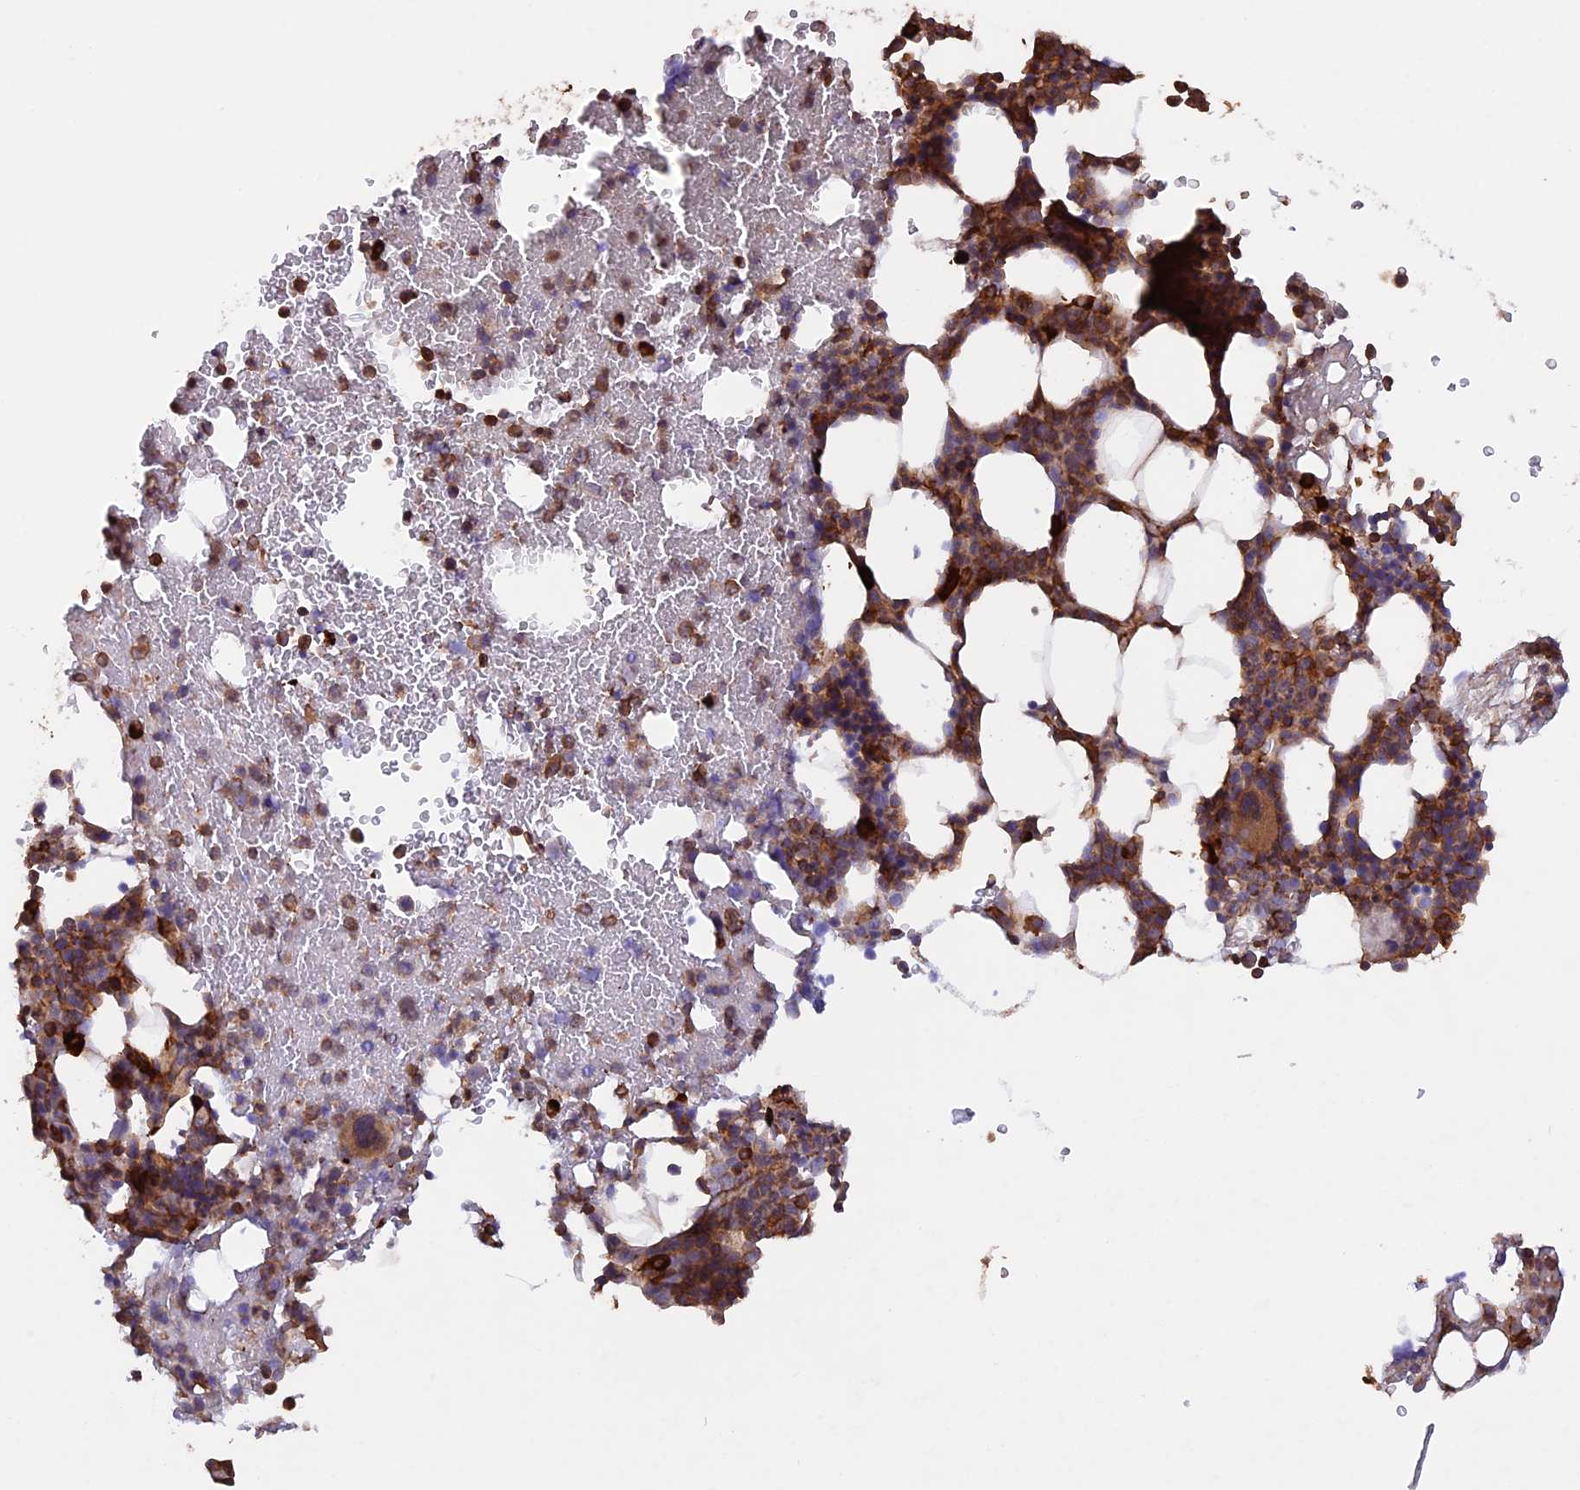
{"staining": {"intensity": "strong", "quantity": "25%-75%", "location": "cytoplasmic/membranous"}, "tissue": "bone marrow", "cell_type": "Hematopoietic cells", "image_type": "normal", "snomed": [{"axis": "morphology", "description": "Normal tissue, NOS"}, {"axis": "topography", "description": "Bone marrow"}], "caption": "Immunohistochemistry (IHC) (DAB) staining of normal bone marrow shows strong cytoplasmic/membranous protein expression in approximately 25%-75% of hematopoietic cells.", "gene": "GAS8", "patient": {"sex": "male", "age": 41}}